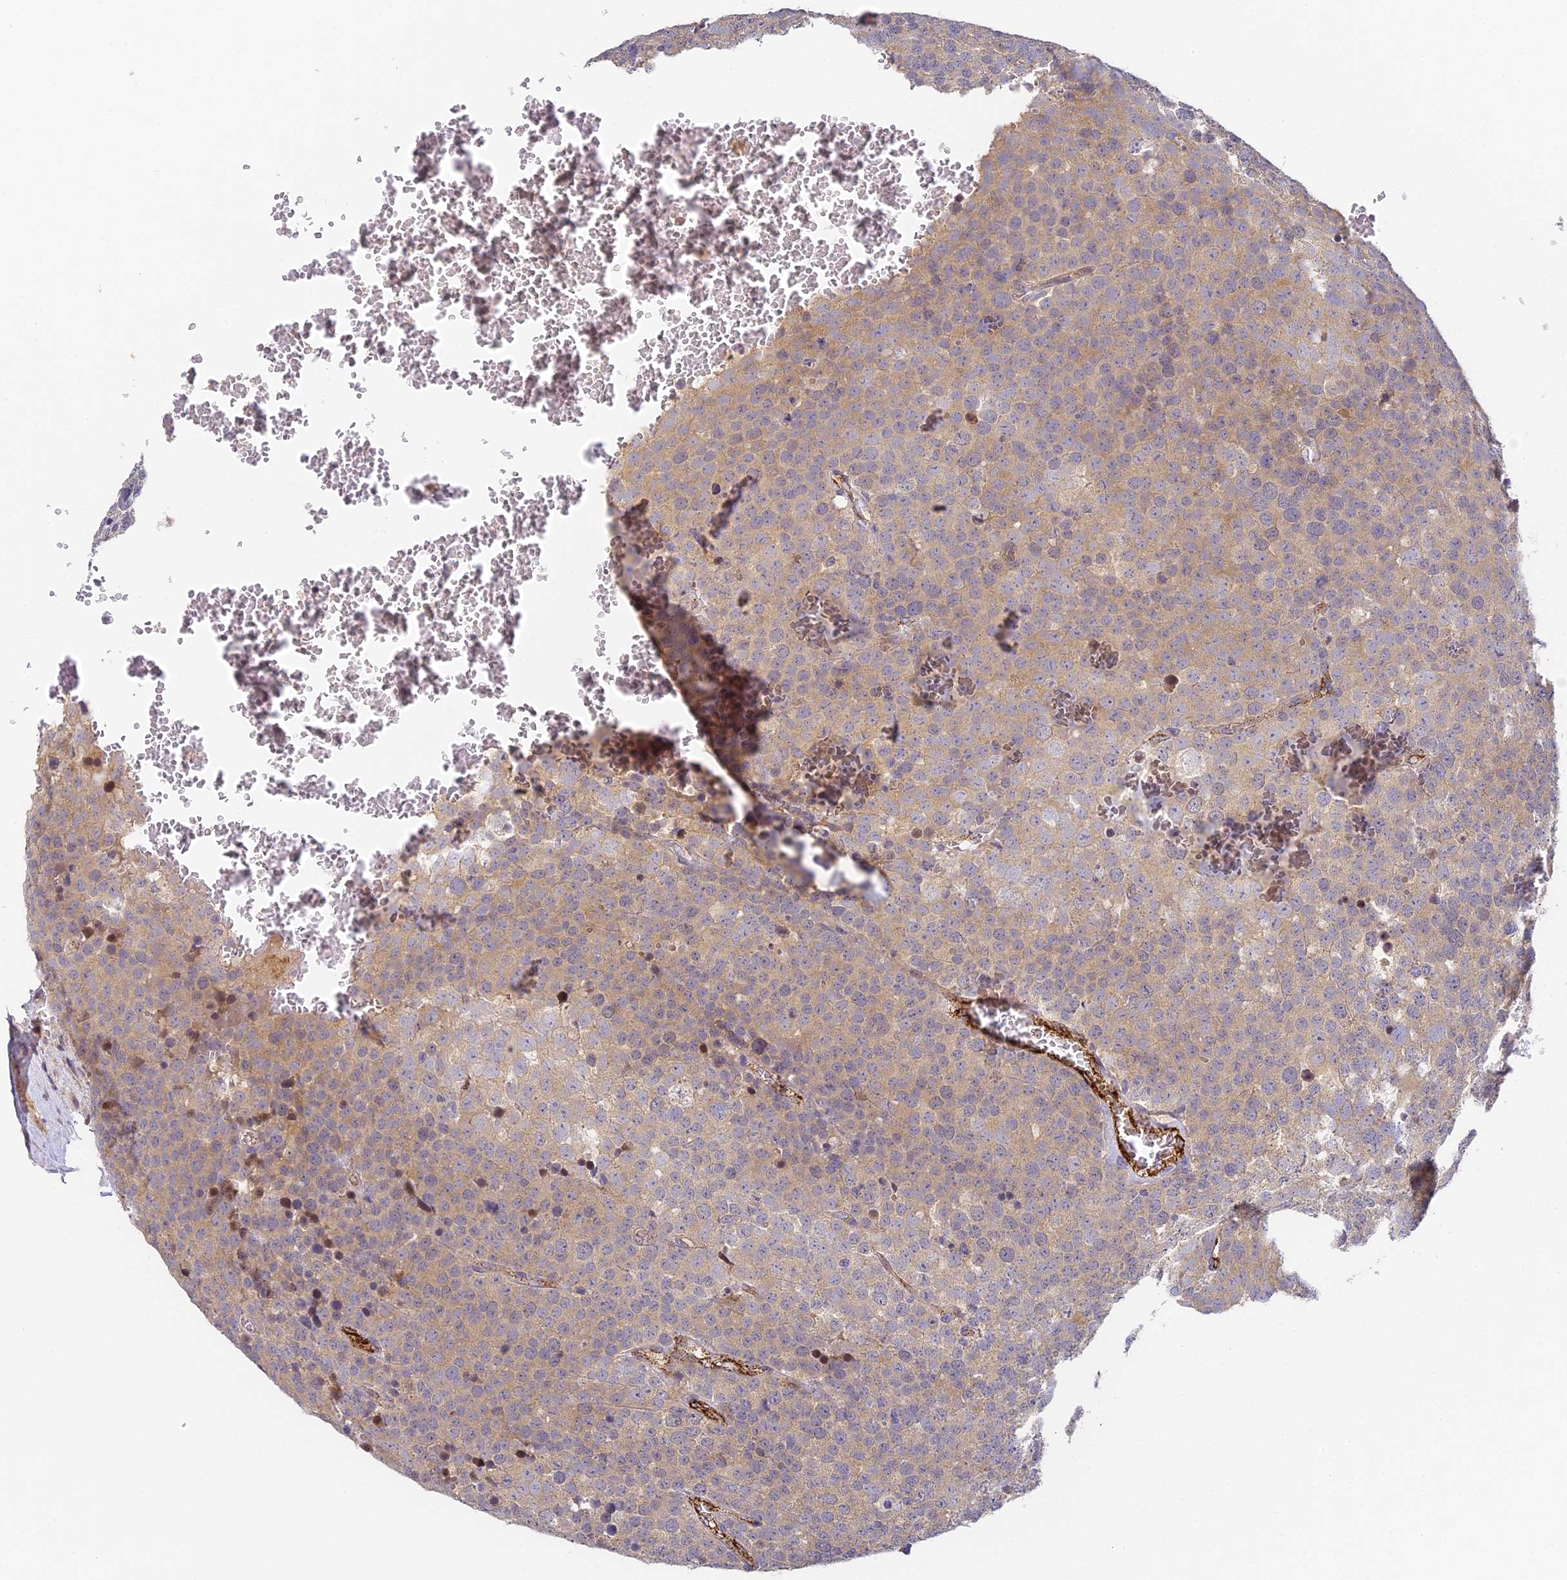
{"staining": {"intensity": "weak", "quantity": "25%-75%", "location": "cytoplasmic/membranous"}, "tissue": "testis cancer", "cell_type": "Tumor cells", "image_type": "cancer", "snomed": [{"axis": "morphology", "description": "Seminoma, NOS"}, {"axis": "topography", "description": "Testis"}], "caption": "Human testis seminoma stained with a brown dye reveals weak cytoplasmic/membranous positive expression in about 25%-75% of tumor cells.", "gene": "DNAAF10", "patient": {"sex": "male", "age": 71}}